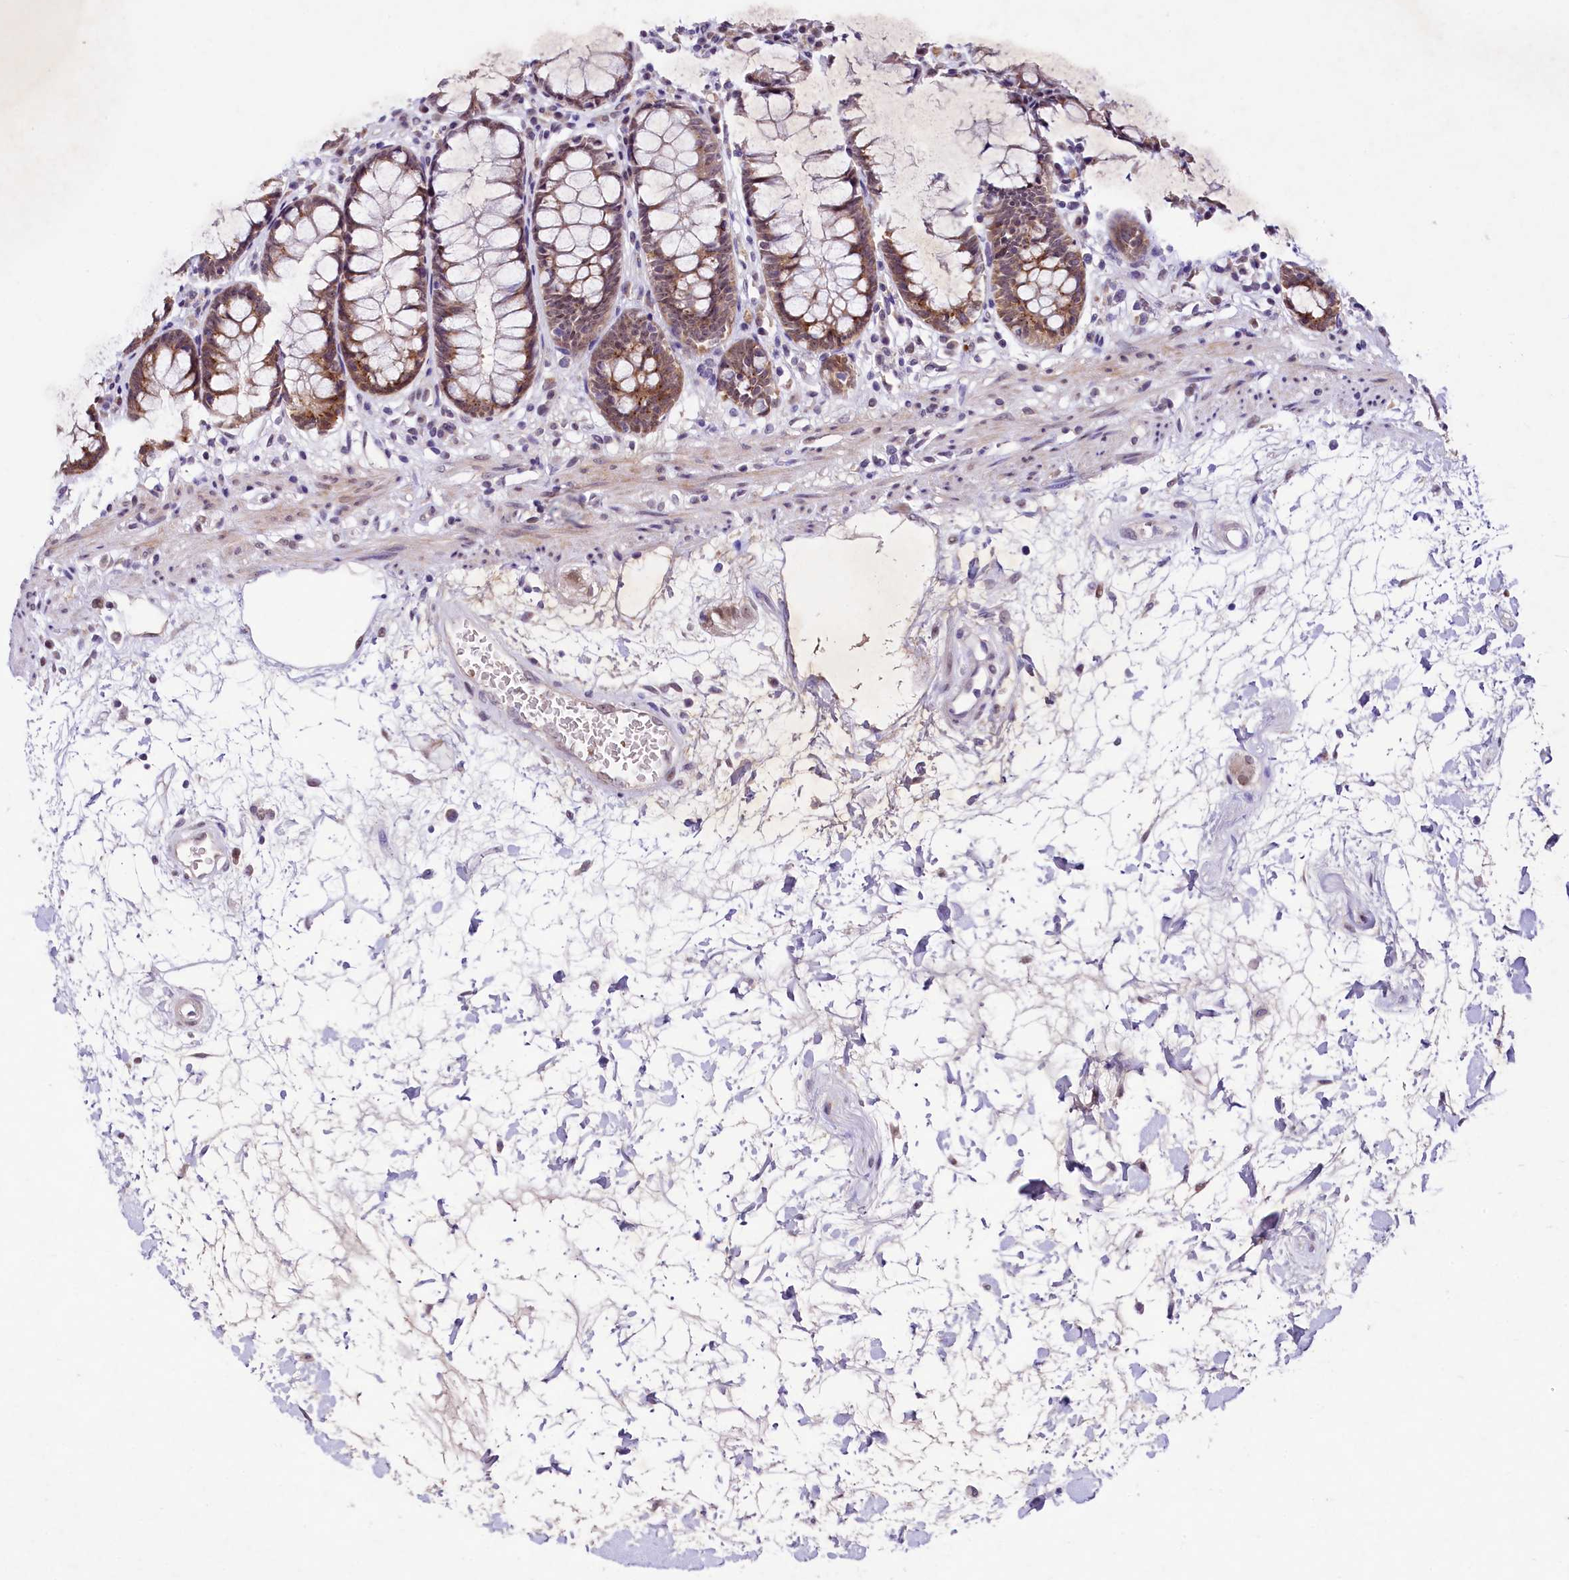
{"staining": {"intensity": "moderate", "quantity": ">75%", "location": "cytoplasmic/membranous,nuclear"}, "tissue": "rectum", "cell_type": "Glandular cells", "image_type": "normal", "snomed": [{"axis": "morphology", "description": "Normal tissue, NOS"}, {"axis": "topography", "description": "Rectum"}], "caption": "Unremarkable rectum displays moderate cytoplasmic/membranous,nuclear staining in about >75% of glandular cells, visualized by immunohistochemistry.", "gene": "LEUTX", "patient": {"sex": "male", "age": 64}}